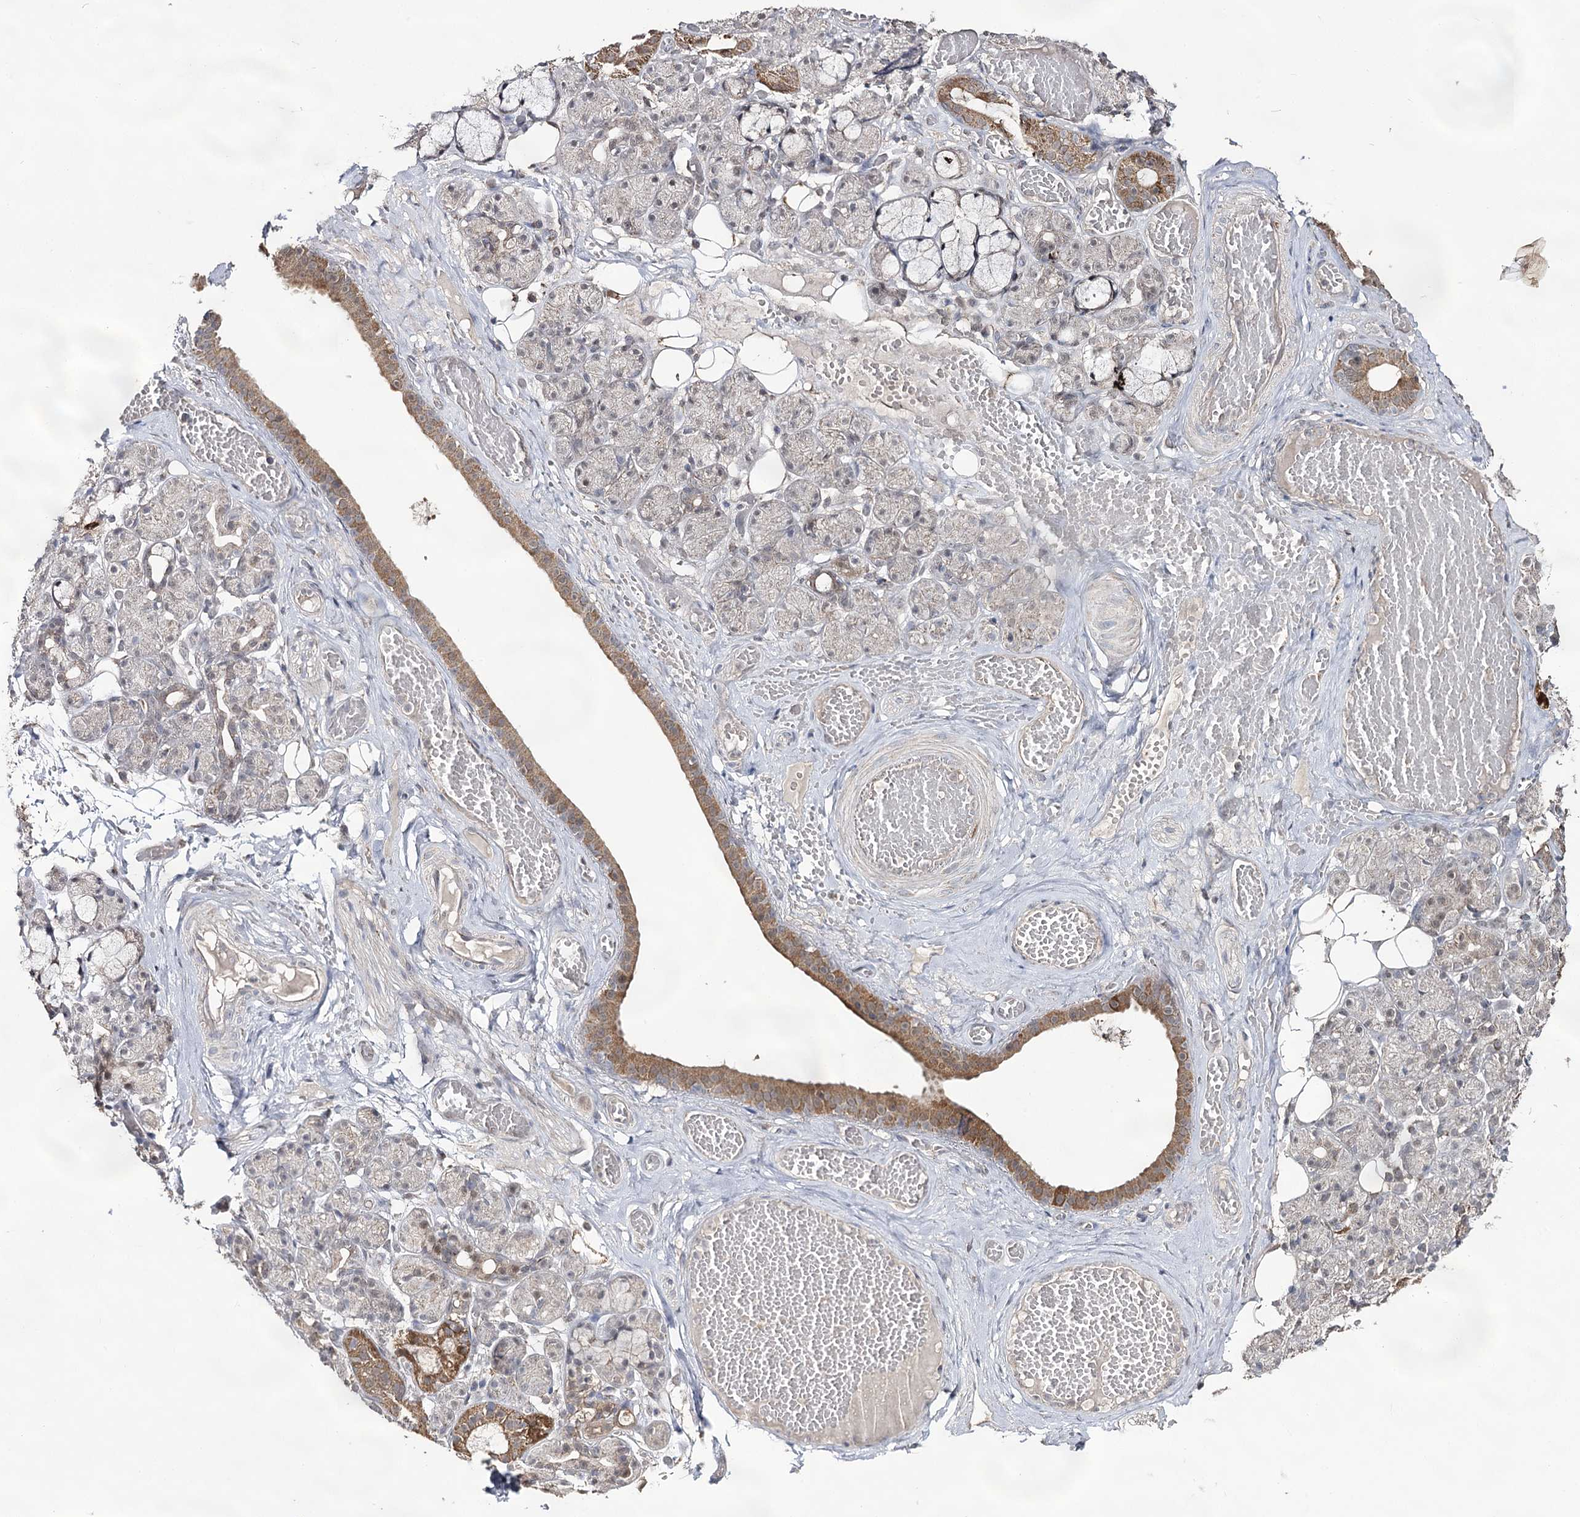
{"staining": {"intensity": "moderate", "quantity": "25%-75%", "location": "cytoplasmic/membranous"}, "tissue": "salivary gland", "cell_type": "Glandular cells", "image_type": "normal", "snomed": [{"axis": "morphology", "description": "Normal tissue, NOS"}, {"axis": "topography", "description": "Salivary gland"}], "caption": "Protein expression analysis of normal salivary gland displays moderate cytoplasmic/membranous positivity in about 25%-75% of glandular cells. Immunohistochemistry (ihc) stains the protein in brown and the nuclei are stained blue.", "gene": "ACTR6", "patient": {"sex": "male", "age": 63}}